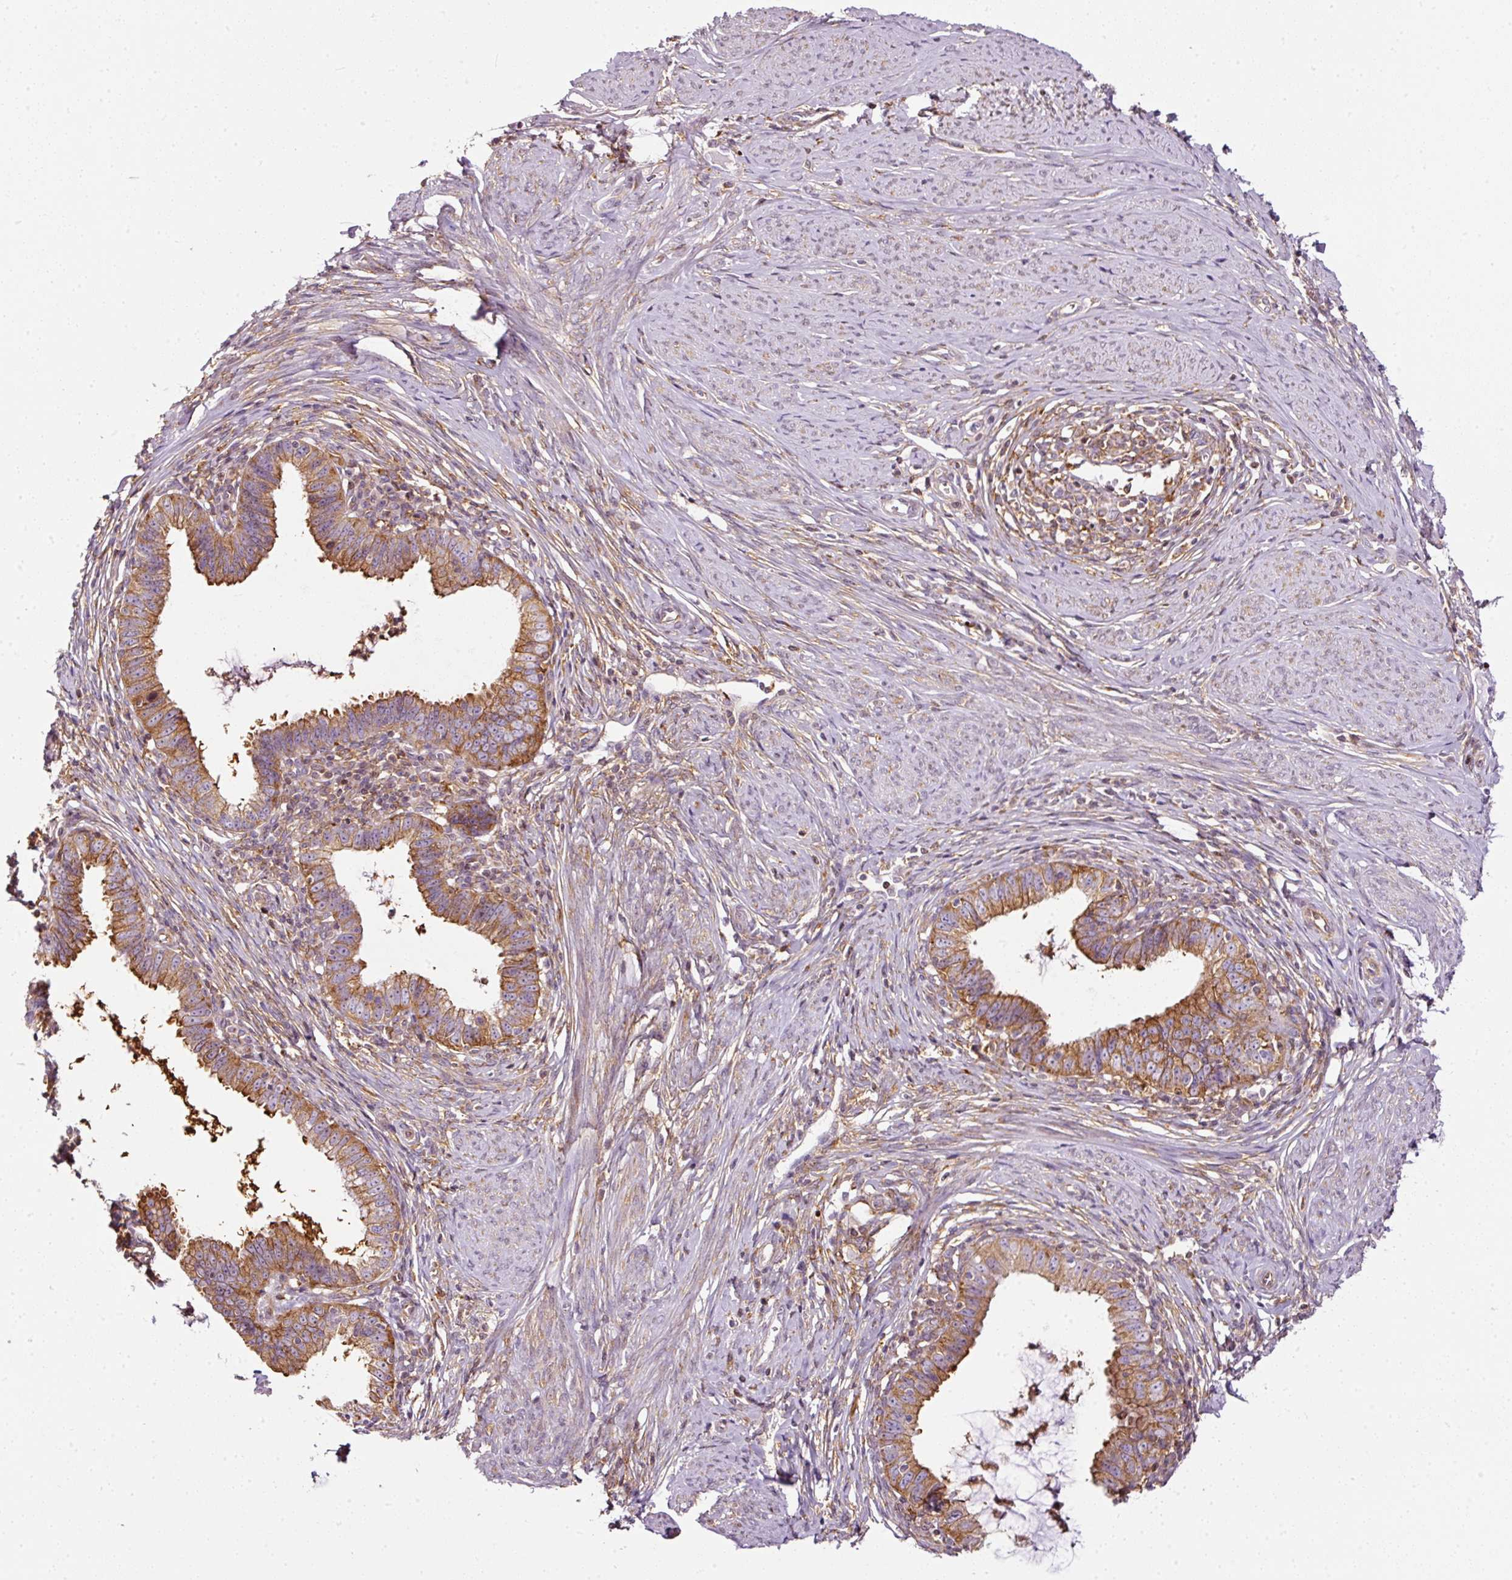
{"staining": {"intensity": "moderate", "quantity": ">75%", "location": "cytoplasmic/membranous"}, "tissue": "cervical cancer", "cell_type": "Tumor cells", "image_type": "cancer", "snomed": [{"axis": "morphology", "description": "Adenocarcinoma, NOS"}, {"axis": "topography", "description": "Cervix"}], "caption": "Human adenocarcinoma (cervical) stained with a protein marker reveals moderate staining in tumor cells.", "gene": "SCNM1", "patient": {"sex": "female", "age": 36}}